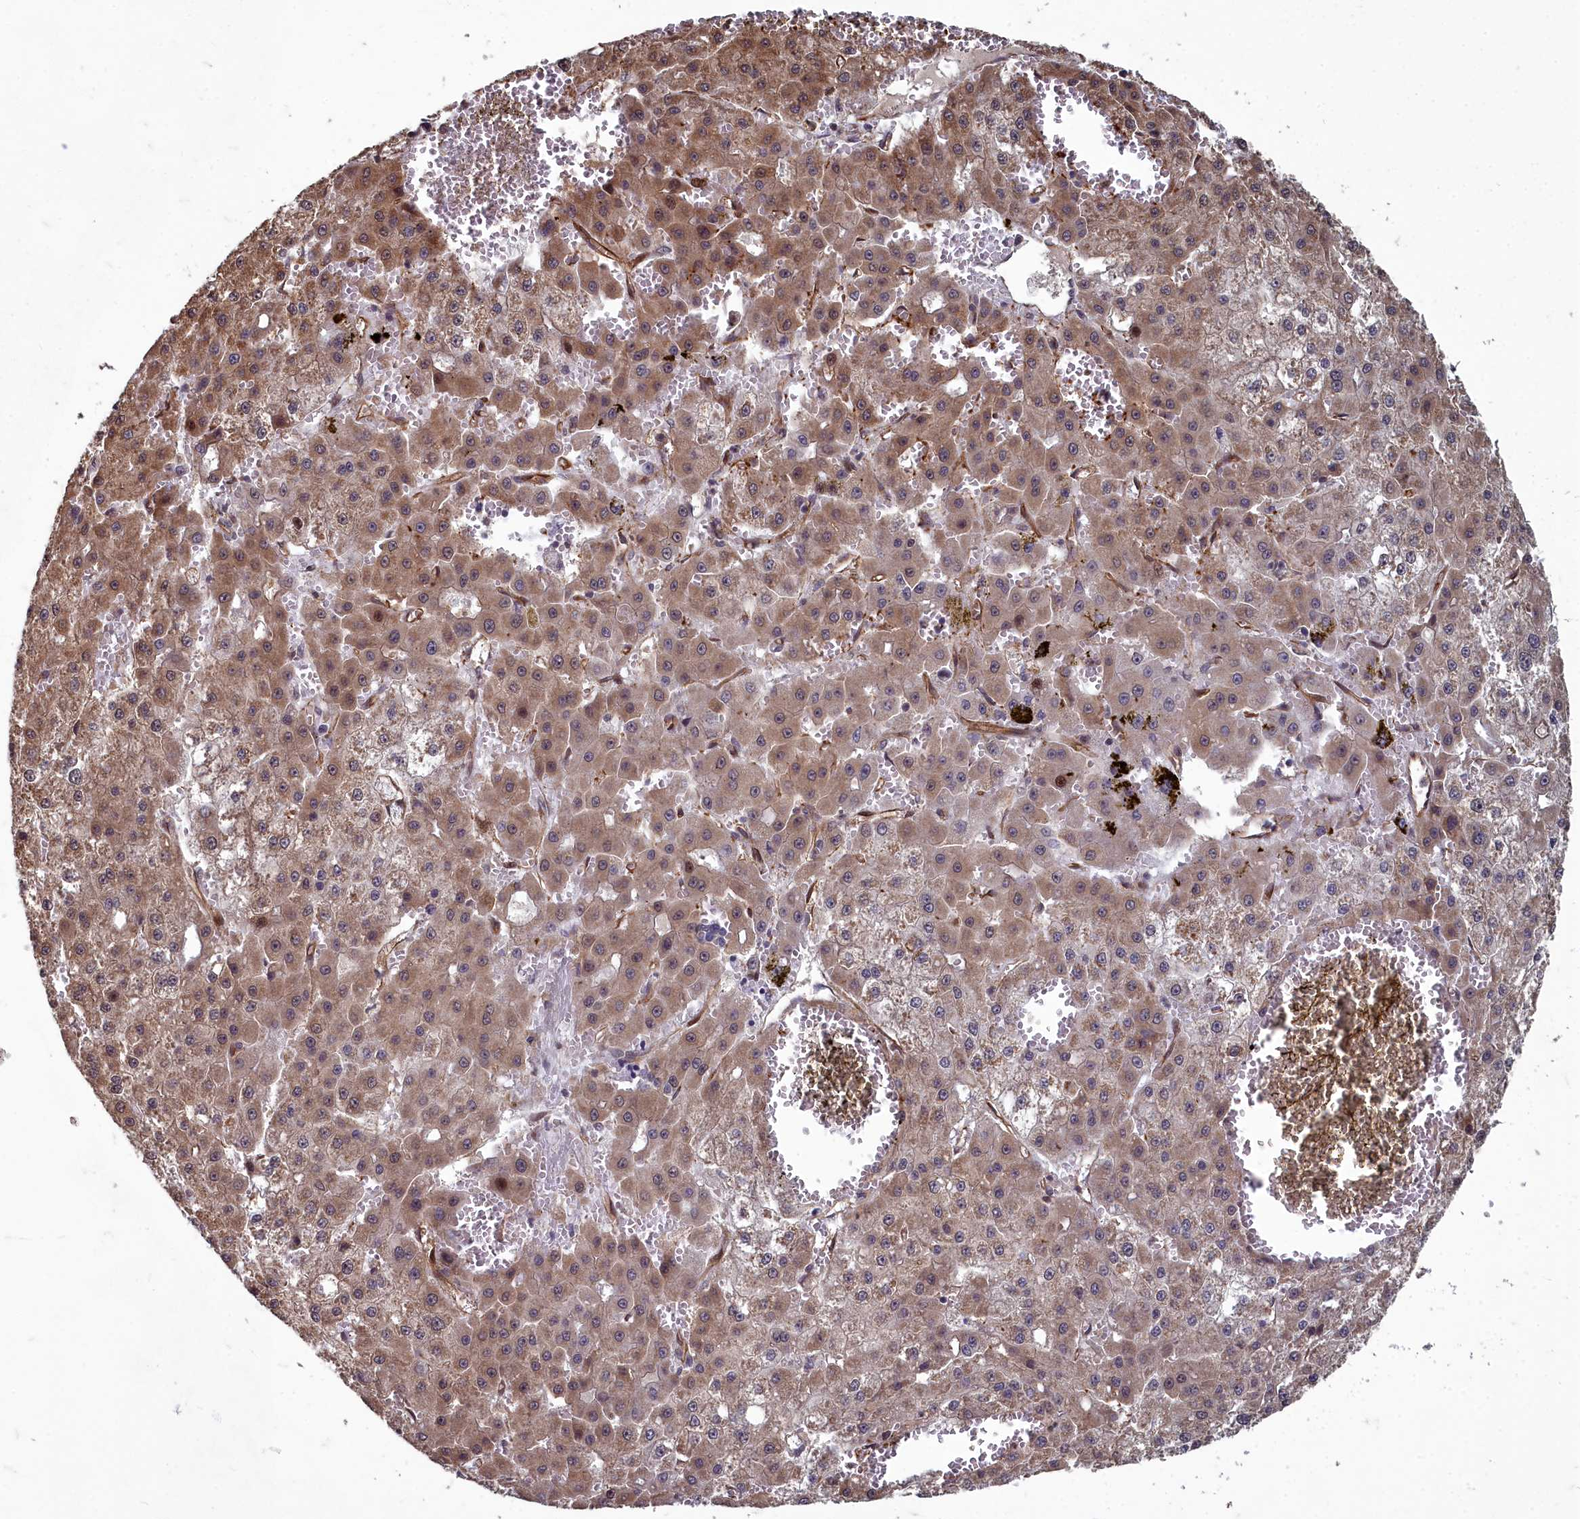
{"staining": {"intensity": "moderate", "quantity": ">75%", "location": "cytoplasmic/membranous,nuclear"}, "tissue": "liver cancer", "cell_type": "Tumor cells", "image_type": "cancer", "snomed": [{"axis": "morphology", "description": "Carcinoma, Hepatocellular, NOS"}, {"axis": "topography", "description": "Liver"}], "caption": "Protein expression analysis of human liver cancer reveals moderate cytoplasmic/membranous and nuclear expression in approximately >75% of tumor cells.", "gene": "TSPYL4", "patient": {"sex": "male", "age": 47}}